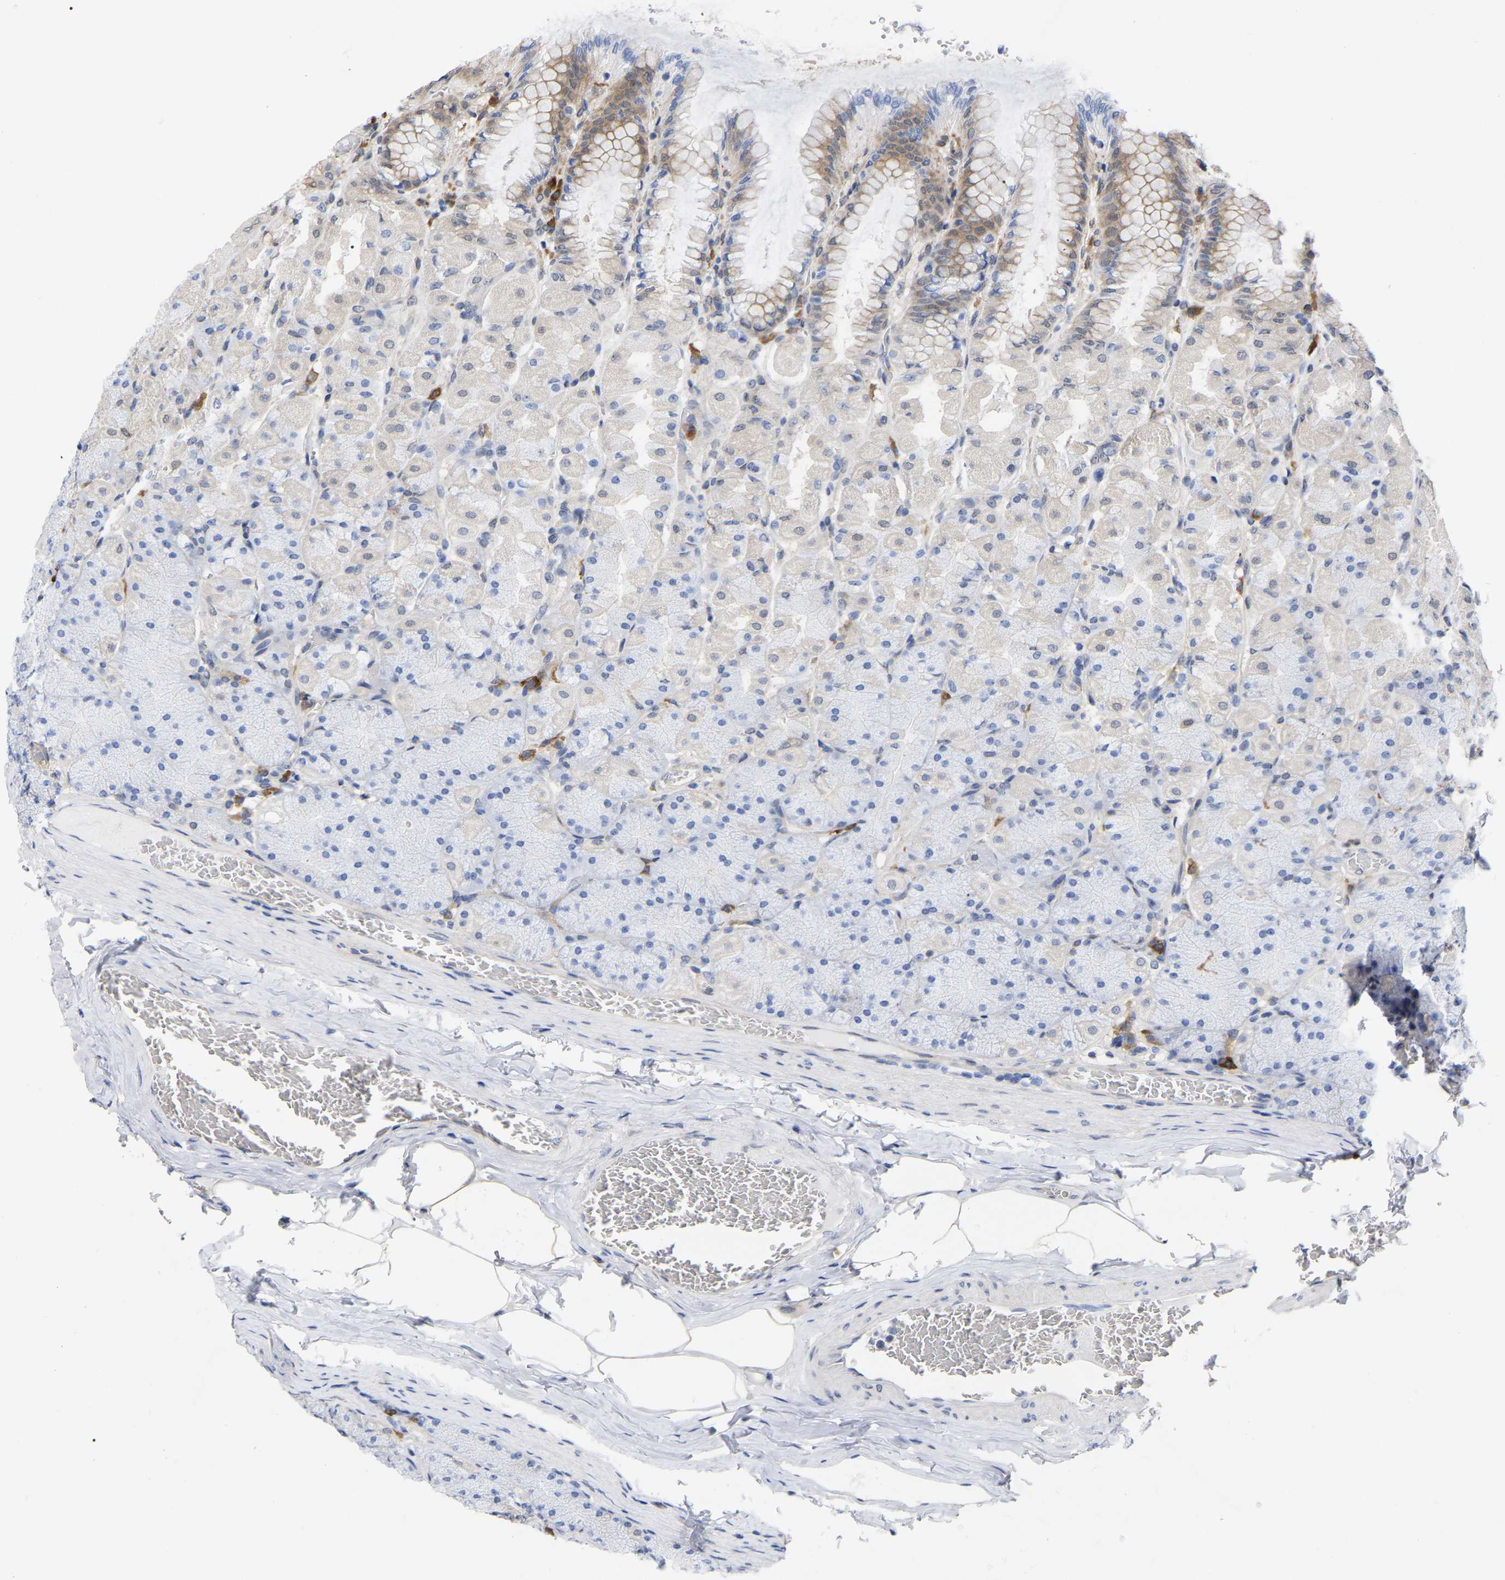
{"staining": {"intensity": "weak", "quantity": "<25%", "location": "cytoplasmic/membranous"}, "tissue": "stomach", "cell_type": "Glandular cells", "image_type": "normal", "snomed": [{"axis": "morphology", "description": "Normal tissue, NOS"}, {"axis": "topography", "description": "Stomach, upper"}], "caption": "Micrograph shows no protein expression in glandular cells of benign stomach. Brightfield microscopy of immunohistochemistry stained with DAB (brown) and hematoxylin (blue), captured at high magnification.", "gene": "UBE4B", "patient": {"sex": "female", "age": 56}}